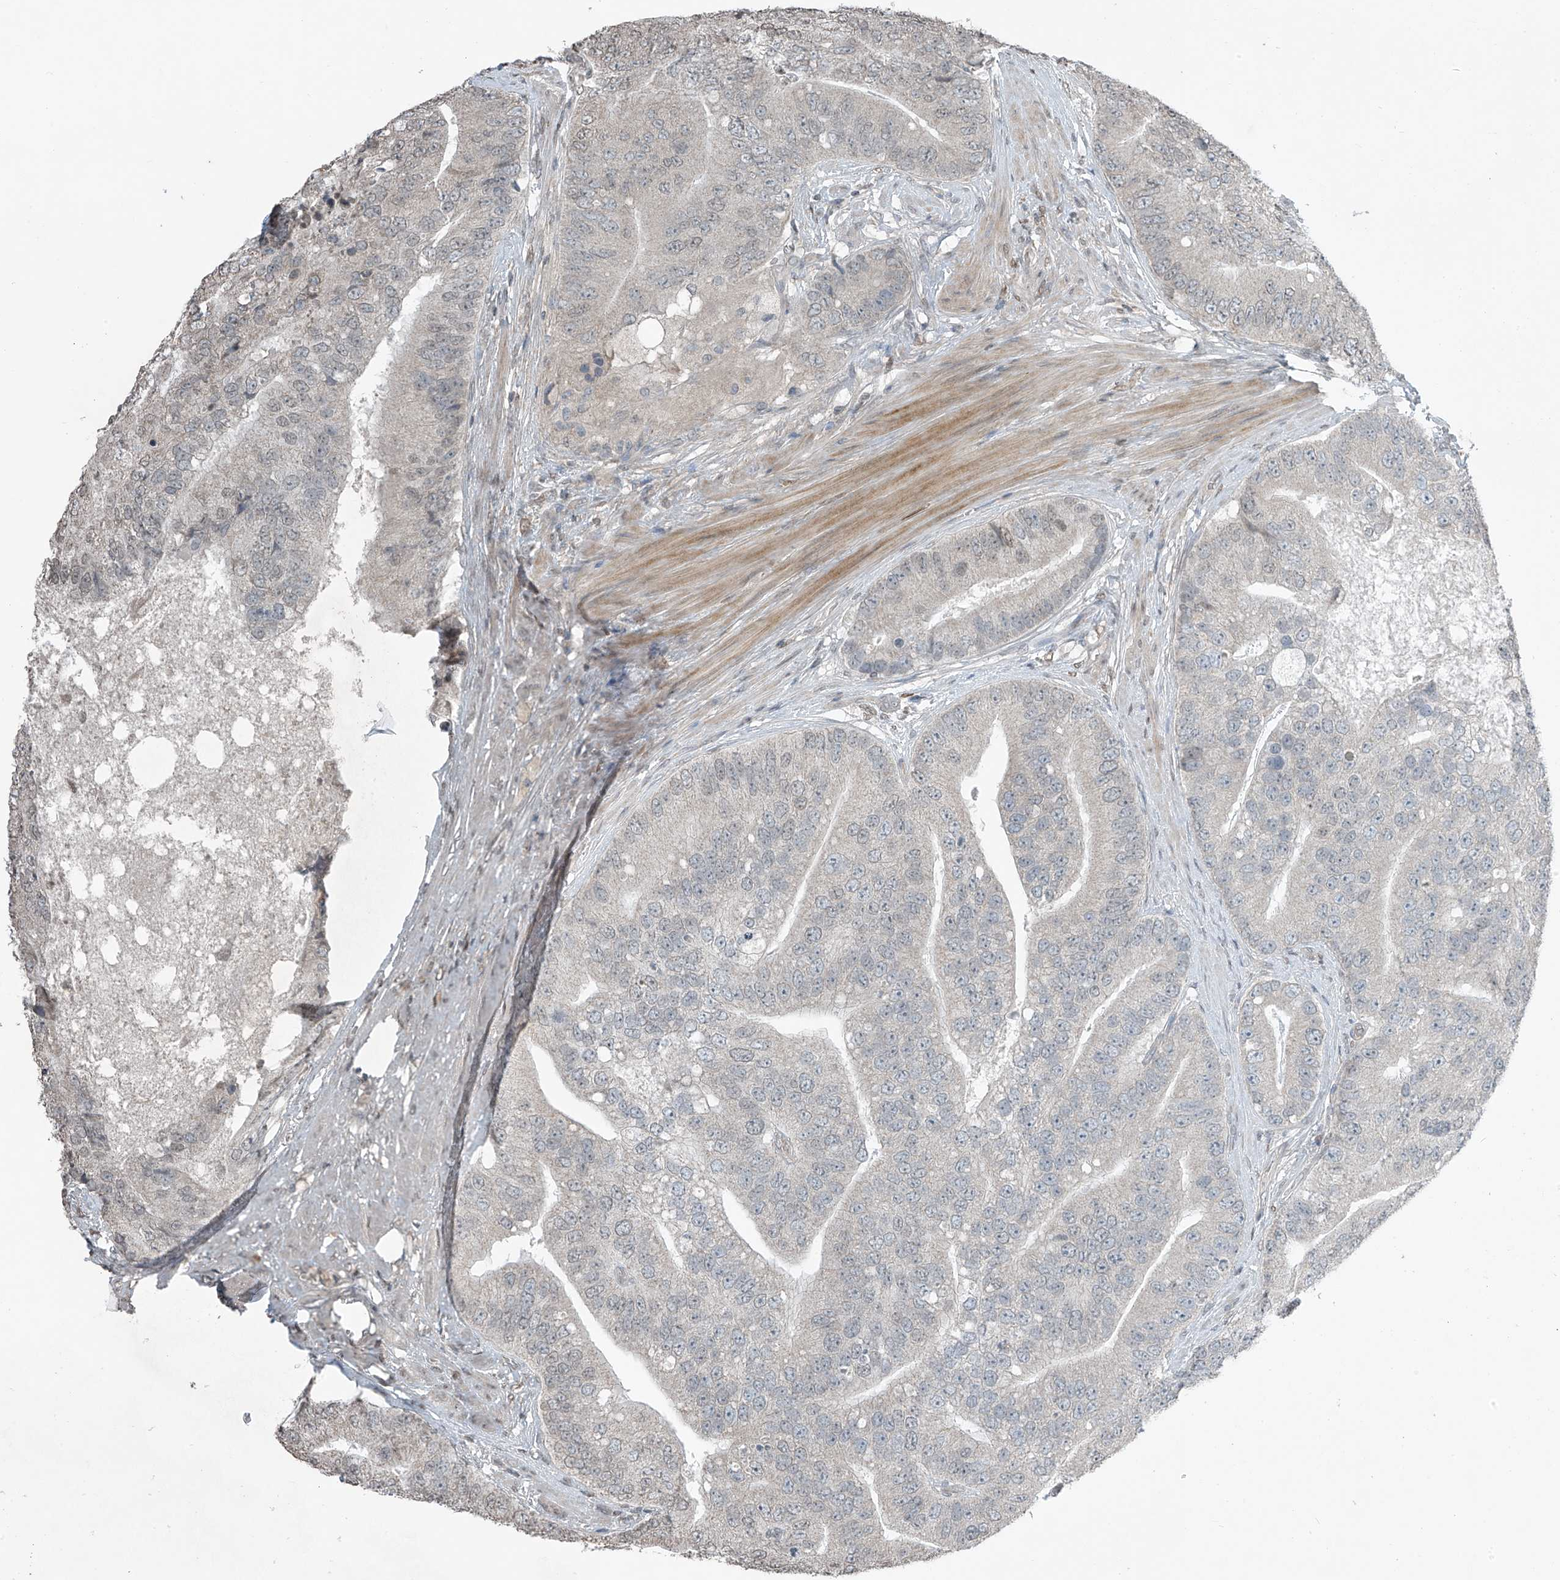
{"staining": {"intensity": "negative", "quantity": "none", "location": "none"}, "tissue": "prostate cancer", "cell_type": "Tumor cells", "image_type": "cancer", "snomed": [{"axis": "morphology", "description": "Adenocarcinoma, High grade"}, {"axis": "topography", "description": "Prostate"}], "caption": "Immunohistochemistry (IHC) photomicrograph of human prostate cancer stained for a protein (brown), which reveals no positivity in tumor cells.", "gene": "HOXA11", "patient": {"sex": "male", "age": 70}}